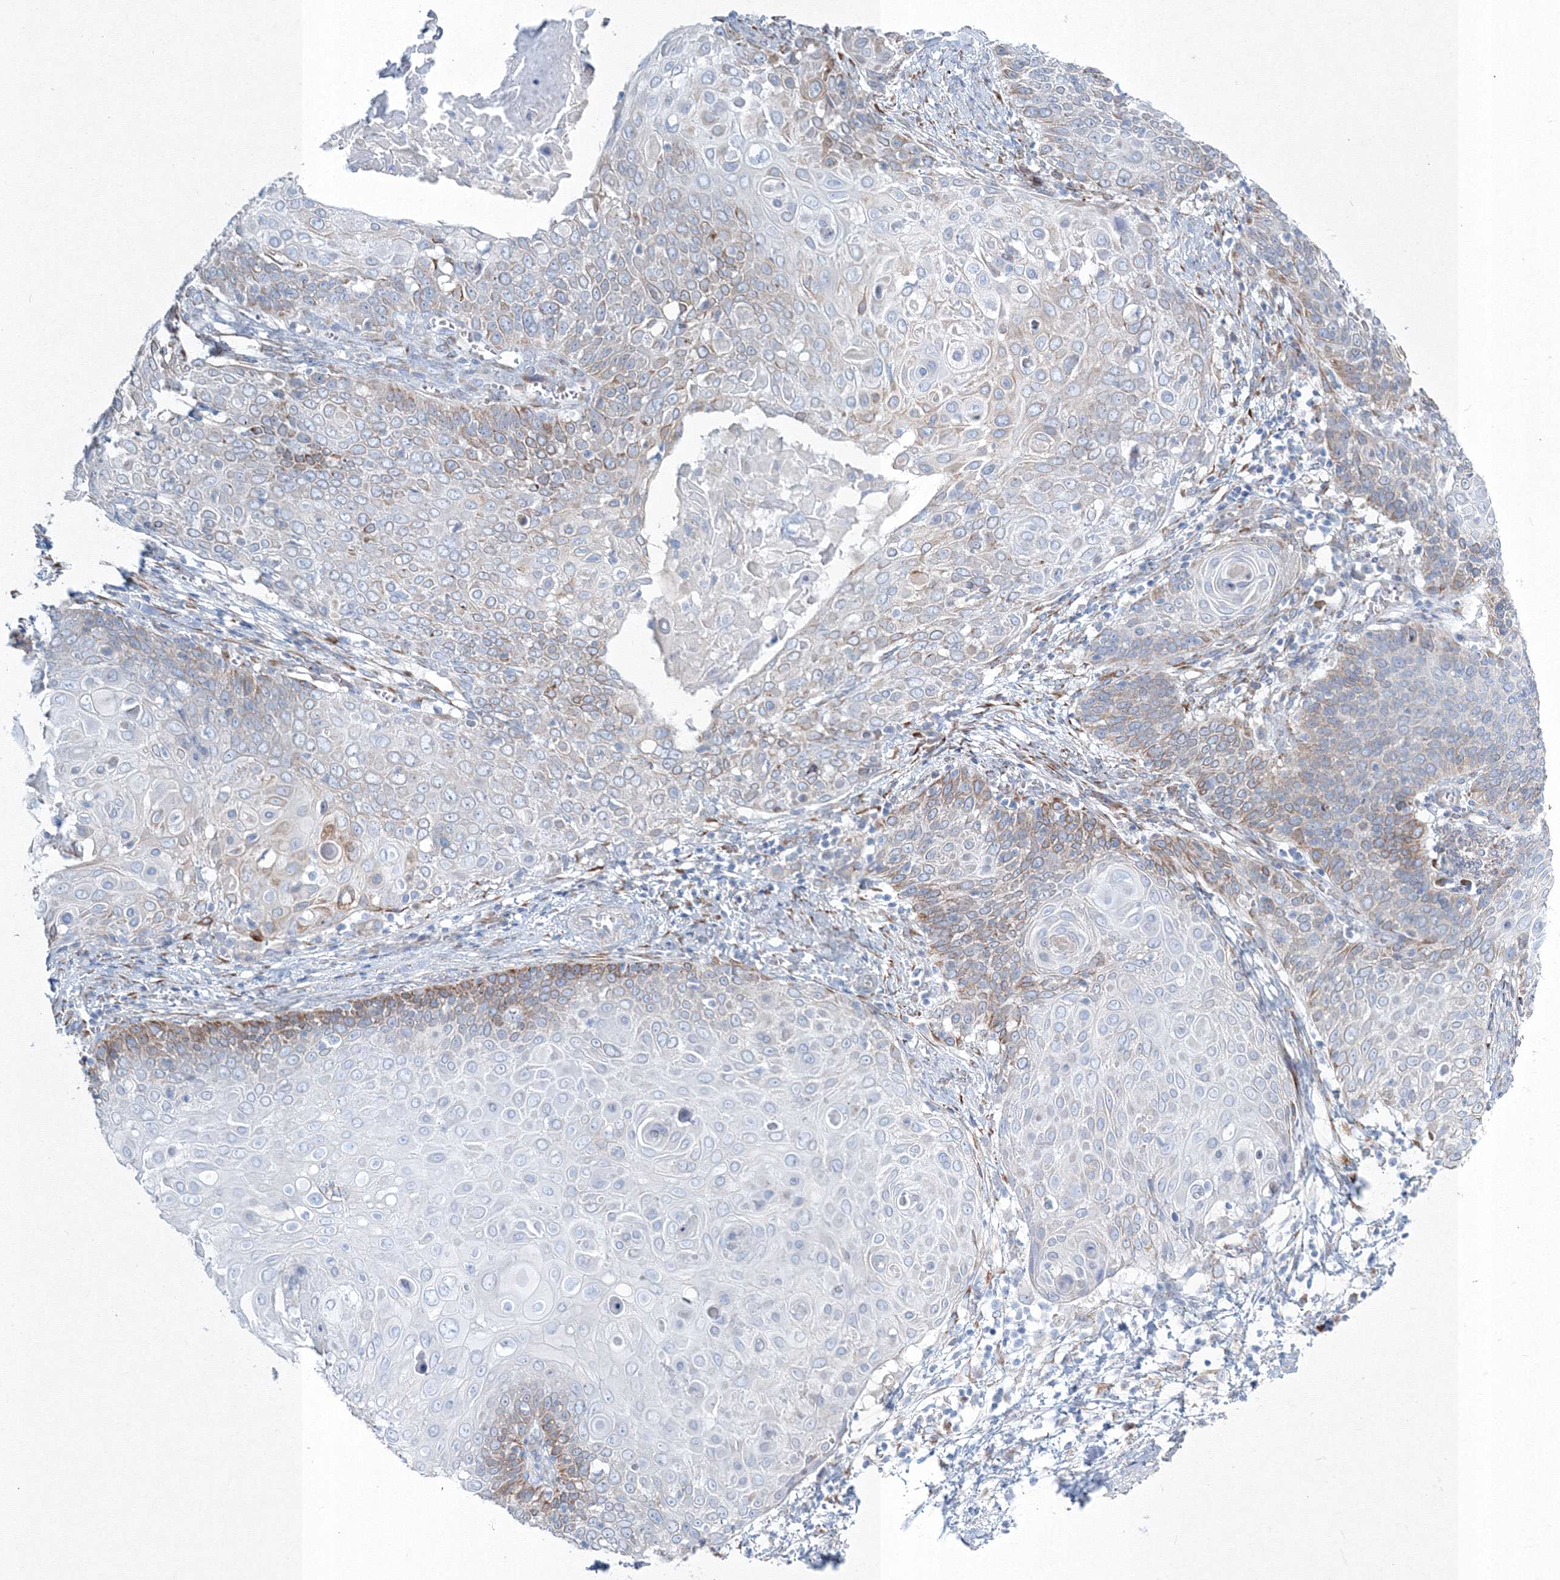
{"staining": {"intensity": "moderate", "quantity": "<25%", "location": "cytoplasmic/membranous"}, "tissue": "cervical cancer", "cell_type": "Tumor cells", "image_type": "cancer", "snomed": [{"axis": "morphology", "description": "Squamous cell carcinoma, NOS"}, {"axis": "topography", "description": "Cervix"}], "caption": "This is a histology image of immunohistochemistry staining of cervical cancer (squamous cell carcinoma), which shows moderate expression in the cytoplasmic/membranous of tumor cells.", "gene": "RCN1", "patient": {"sex": "female", "age": 39}}